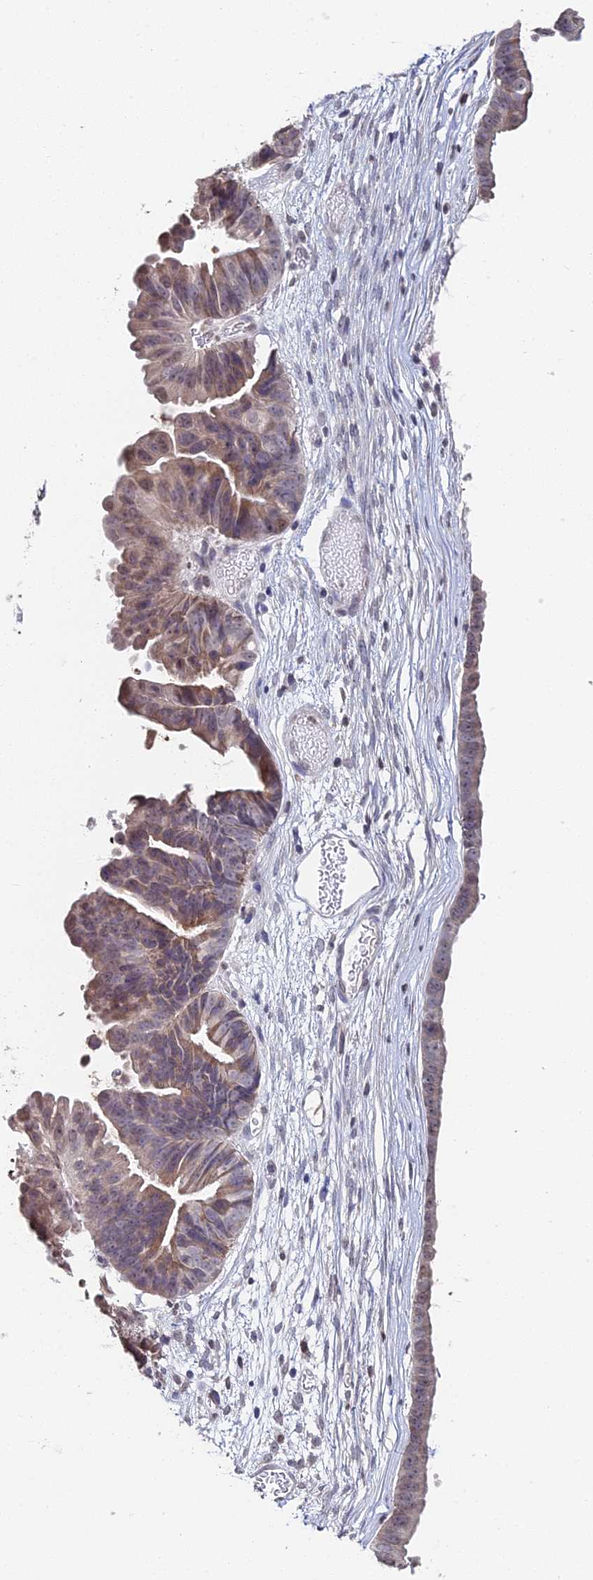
{"staining": {"intensity": "weak", "quantity": "25%-75%", "location": "cytoplasmic/membranous"}, "tissue": "ovarian cancer", "cell_type": "Tumor cells", "image_type": "cancer", "snomed": [{"axis": "morphology", "description": "Cystadenocarcinoma, mucinous, NOS"}, {"axis": "topography", "description": "Ovary"}], "caption": "High-power microscopy captured an immunohistochemistry (IHC) histopathology image of ovarian cancer (mucinous cystadenocarcinoma), revealing weak cytoplasmic/membranous positivity in approximately 25%-75% of tumor cells.", "gene": "PRR22", "patient": {"sex": "female", "age": 61}}